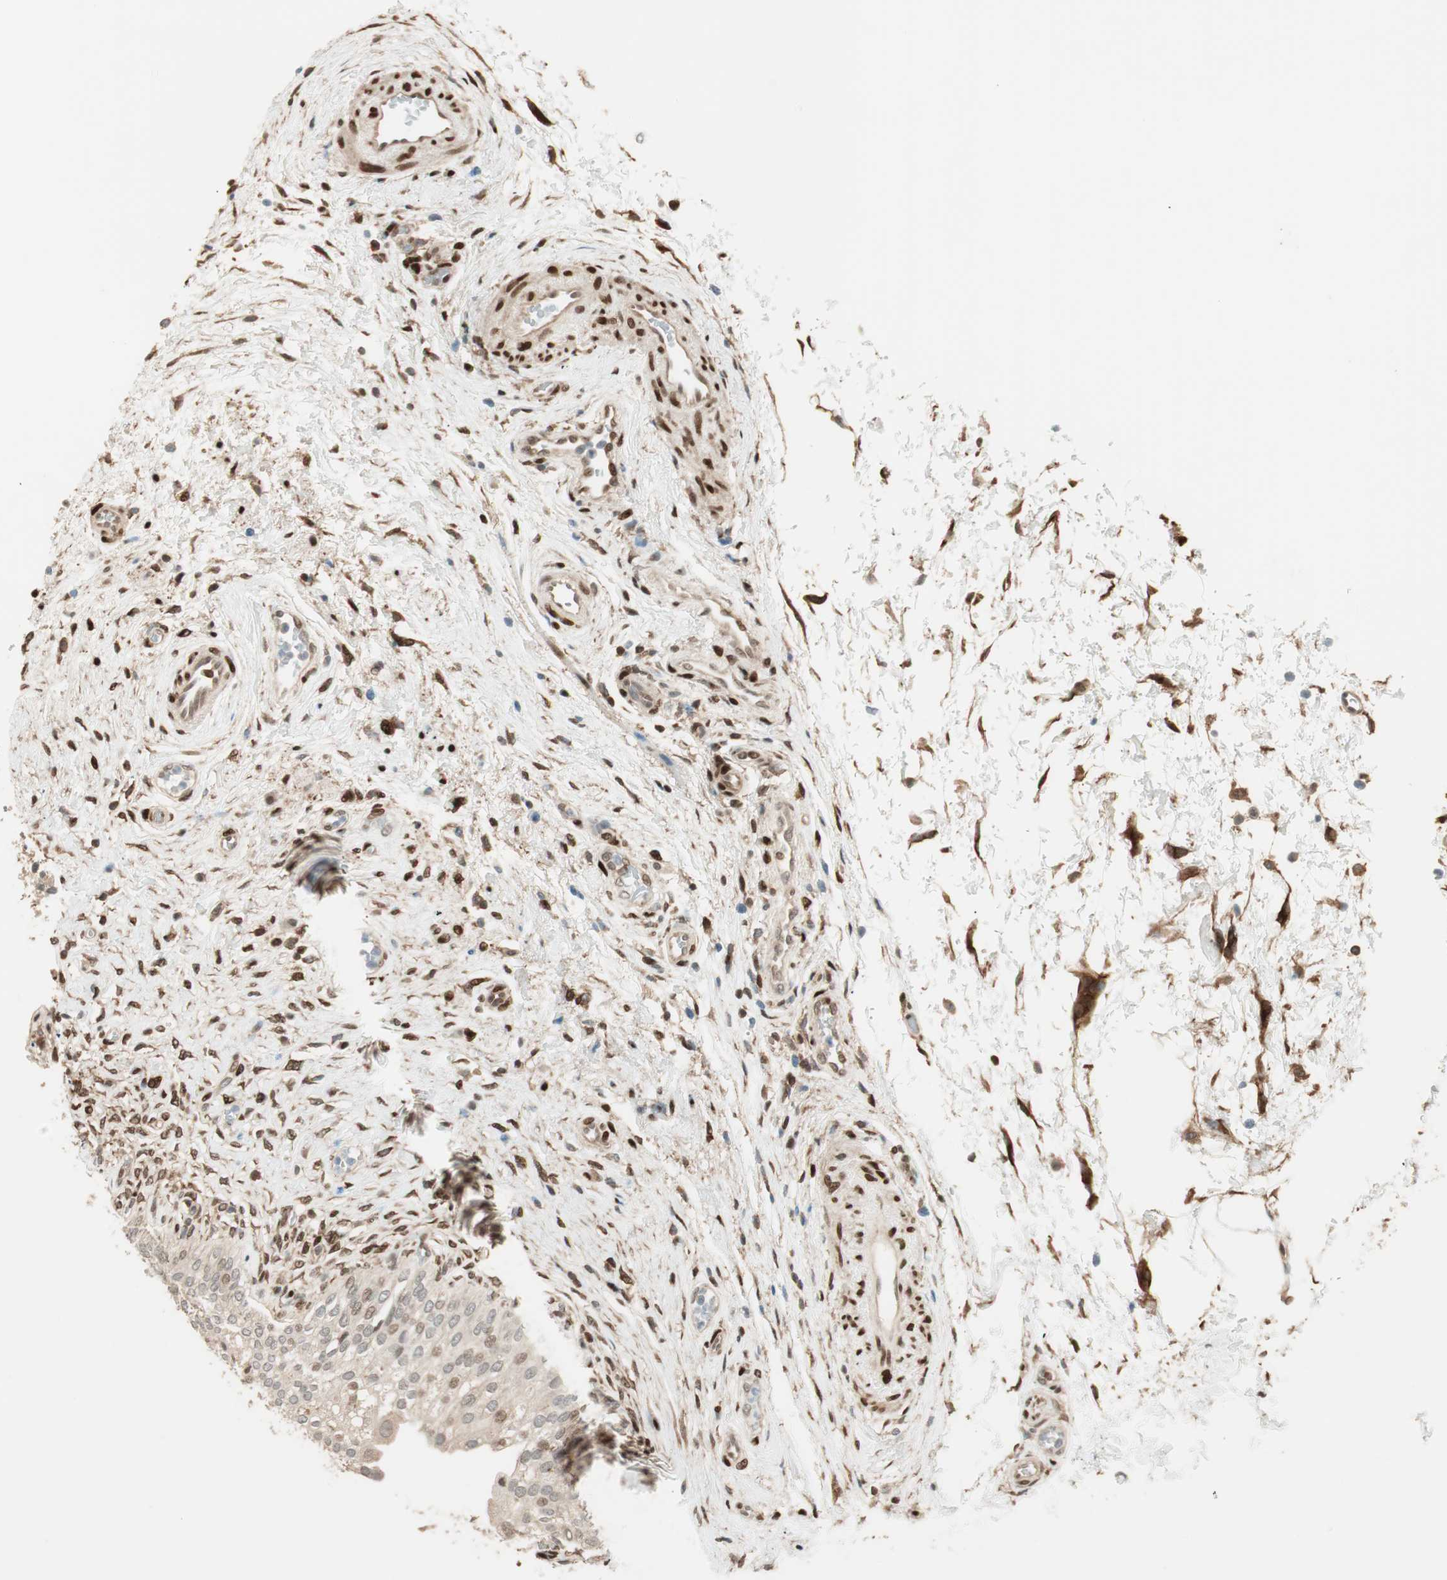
{"staining": {"intensity": "moderate", "quantity": ">75%", "location": "cytoplasmic/membranous,nuclear"}, "tissue": "urinary bladder", "cell_type": "Urothelial cells", "image_type": "normal", "snomed": [{"axis": "morphology", "description": "Normal tissue, NOS"}, {"axis": "morphology", "description": "Urothelial carcinoma, High grade"}, {"axis": "topography", "description": "Urinary bladder"}], "caption": "Protein staining reveals moderate cytoplasmic/membranous,nuclear positivity in about >75% of urothelial cells in unremarkable urinary bladder.", "gene": "BIN1", "patient": {"sex": "male", "age": 46}}